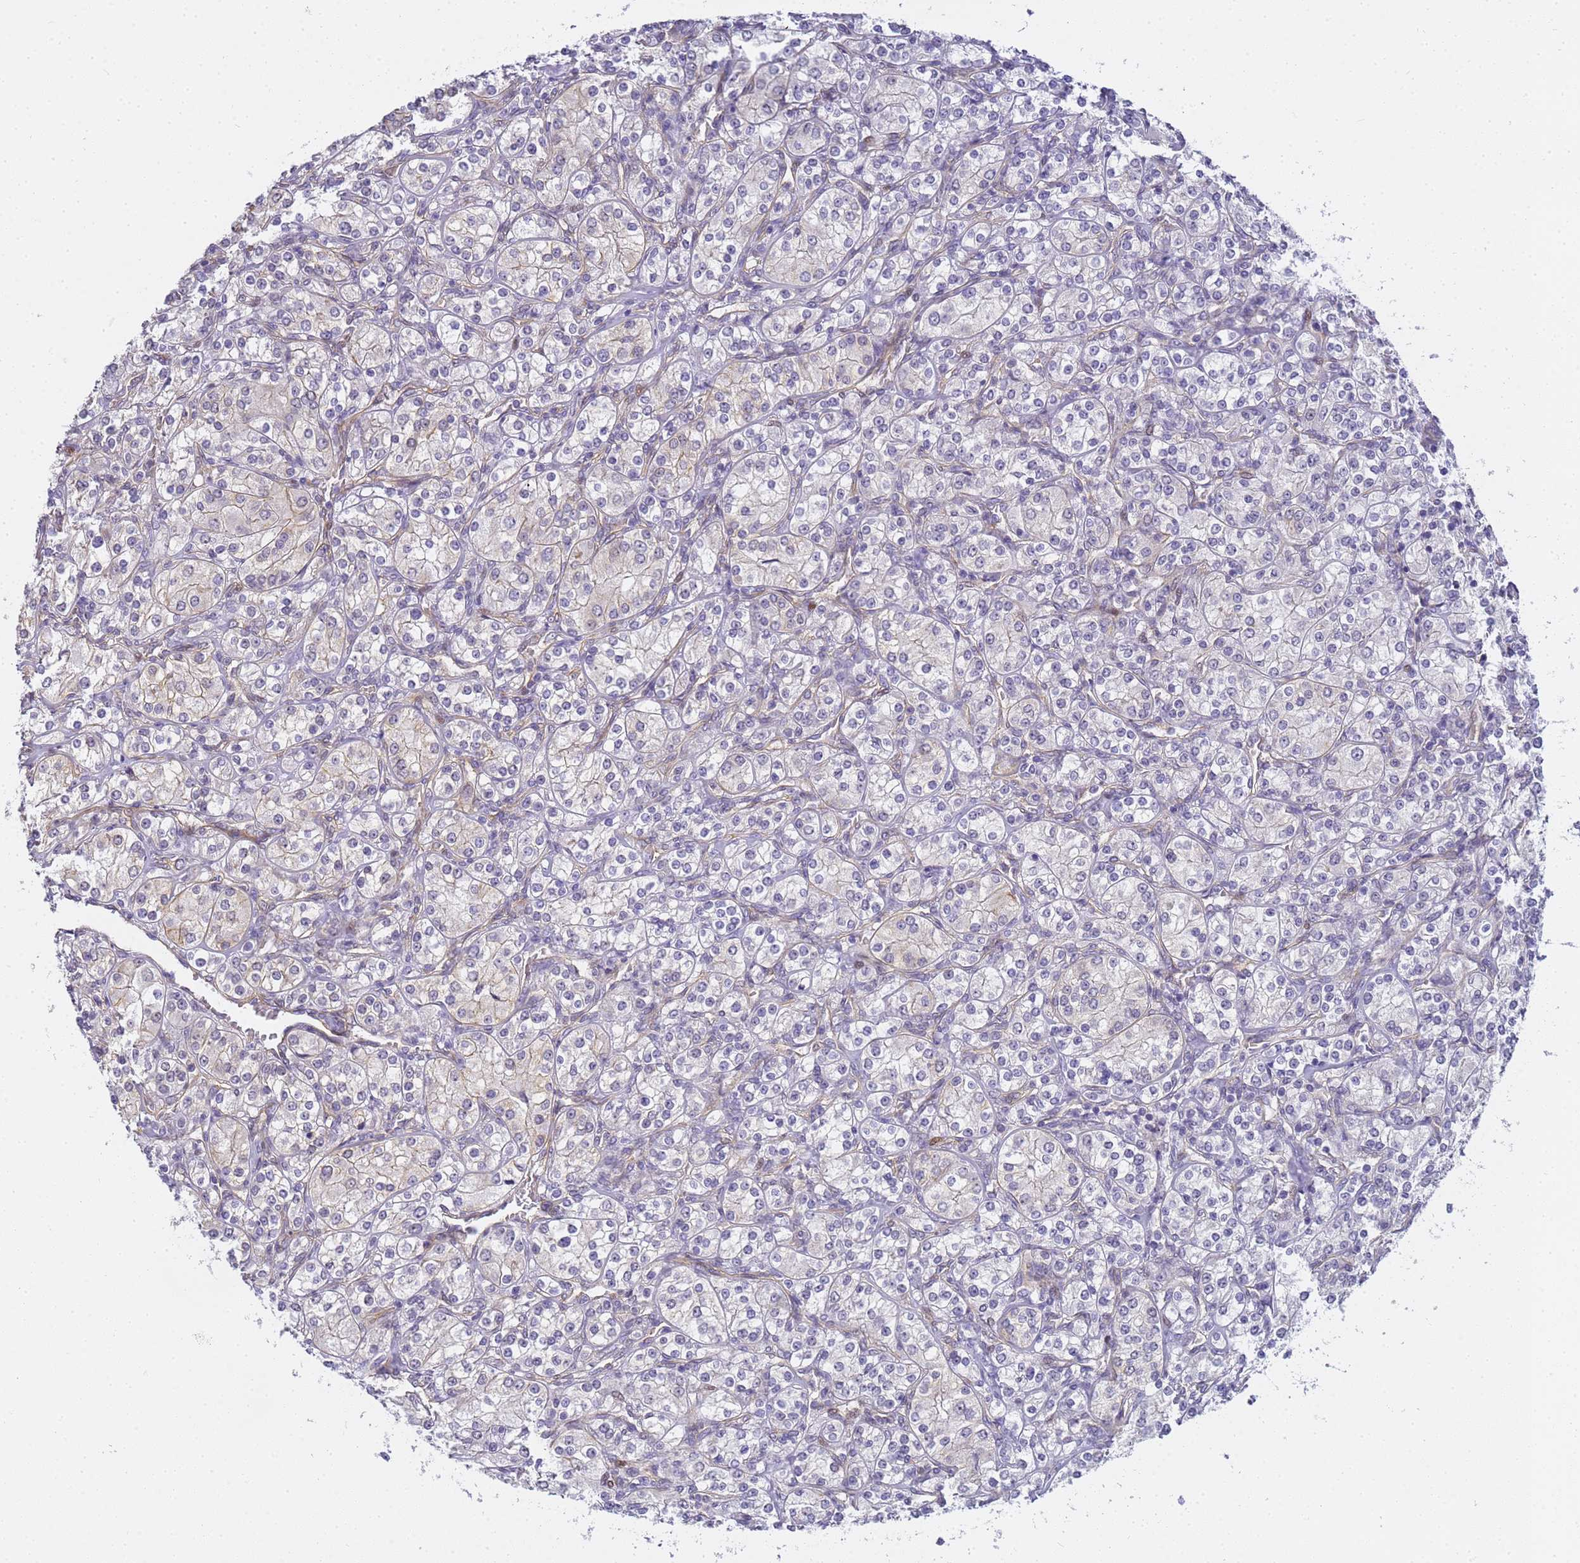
{"staining": {"intensity": "negative", "quantity": "none", "location": "none"}, "tissue": "renal cancer", "cell_type": "Tumor cells", "image_type": "cancer", "snomed": [{"axis": "morphology", "description": "Adenocarcinoma, NOS"}, {"axis": "topography", "description": "Kidney"}], "caption": "Histopathology image shows no protein expression in tumor cells of adenocarcinoma (renal) tissue.", "gene": "GON4L", "patient": {"sex": "male", "age": 77}}